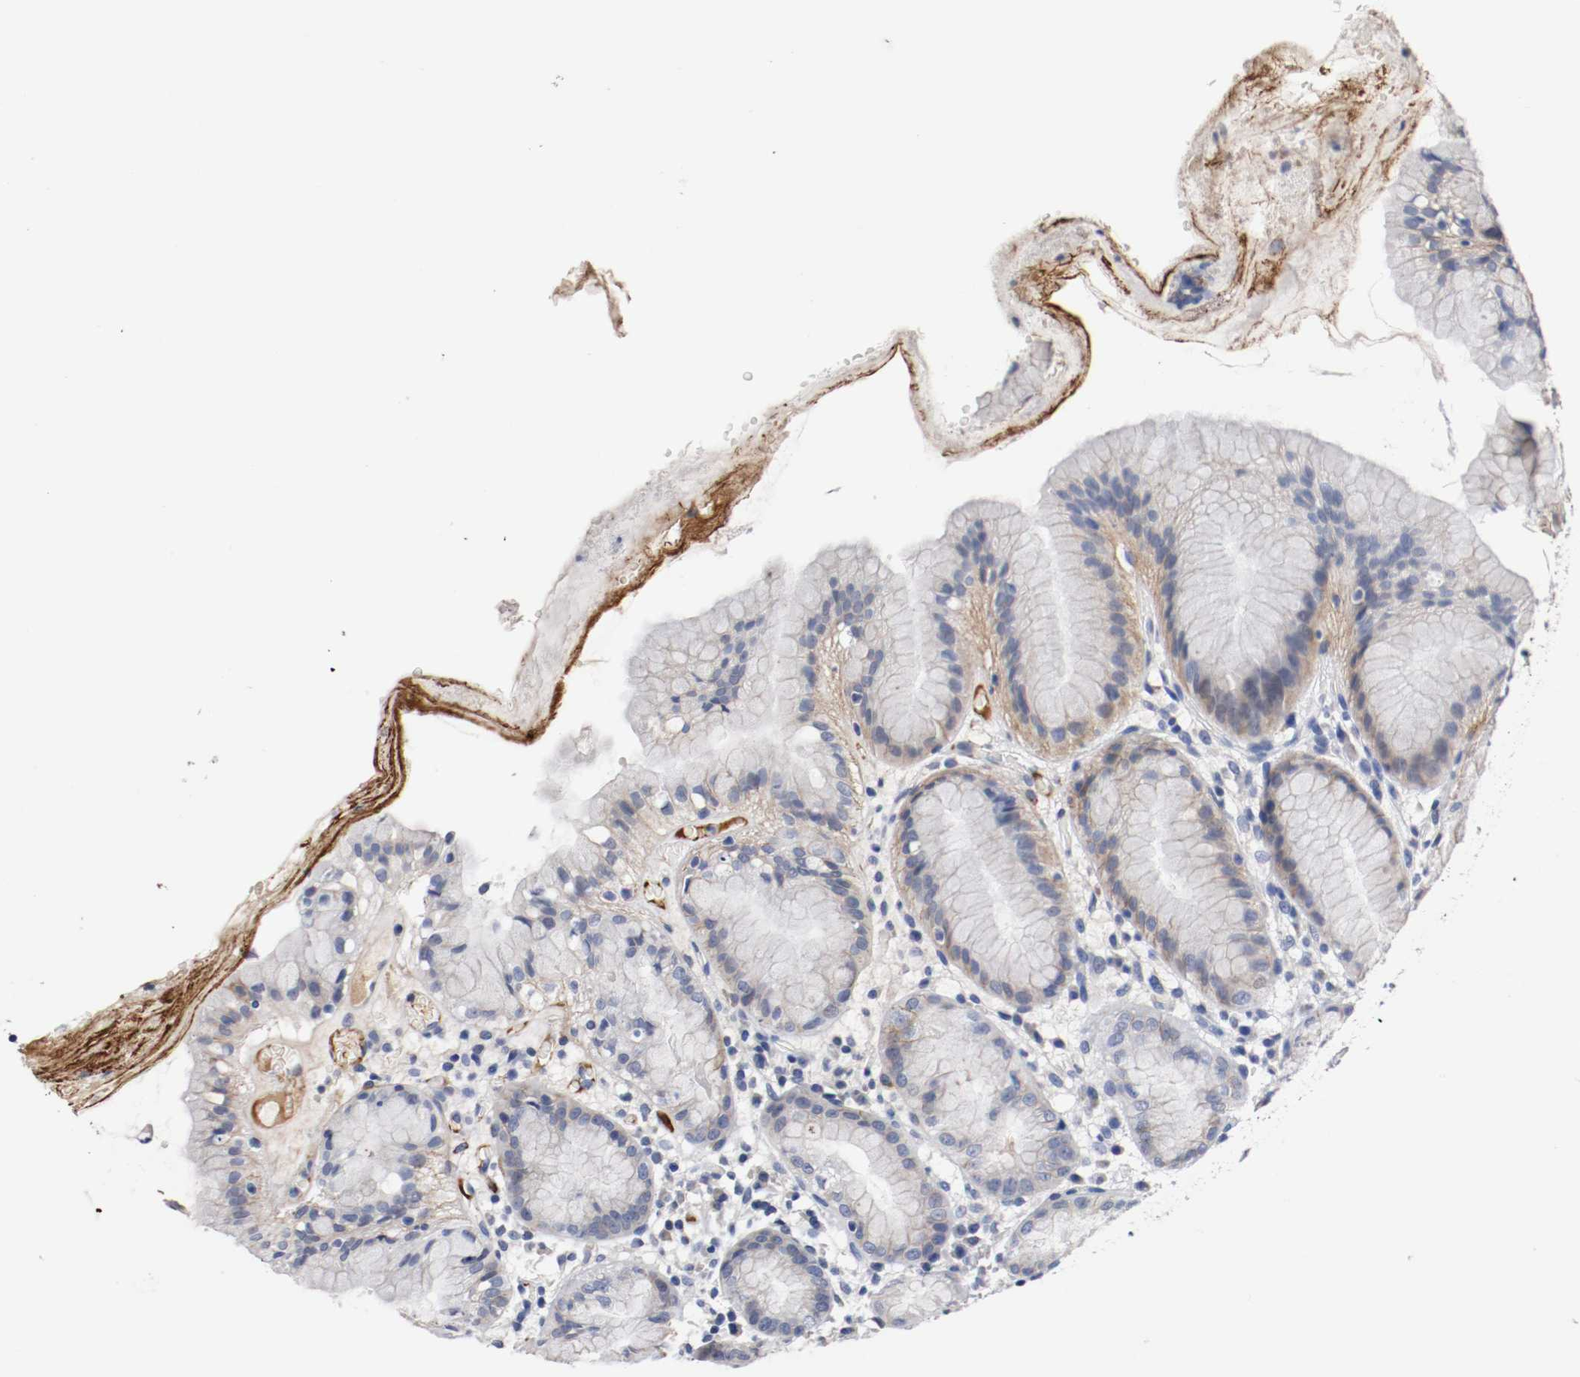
{"staining": {"intensity": "weak", "quantity": "<25%", "location": "cytoplasmic/membranous"}, "tissue": "stomach", "cell_type": "Glandular cells", "image_type": "normal", "snomed": [{"axis": "morphology", "description": "Normal tissue, NOS"}, {"axis": "topography", "description": "Stomach"}, {"axis": "topography", "description": "Stomach, lower"}], "caption": "Histopathology image shows no protein expression in glandular cells of unremarkable stomach.", "gene": "TNC", "patient": {"sex": "female", "age": 75}}